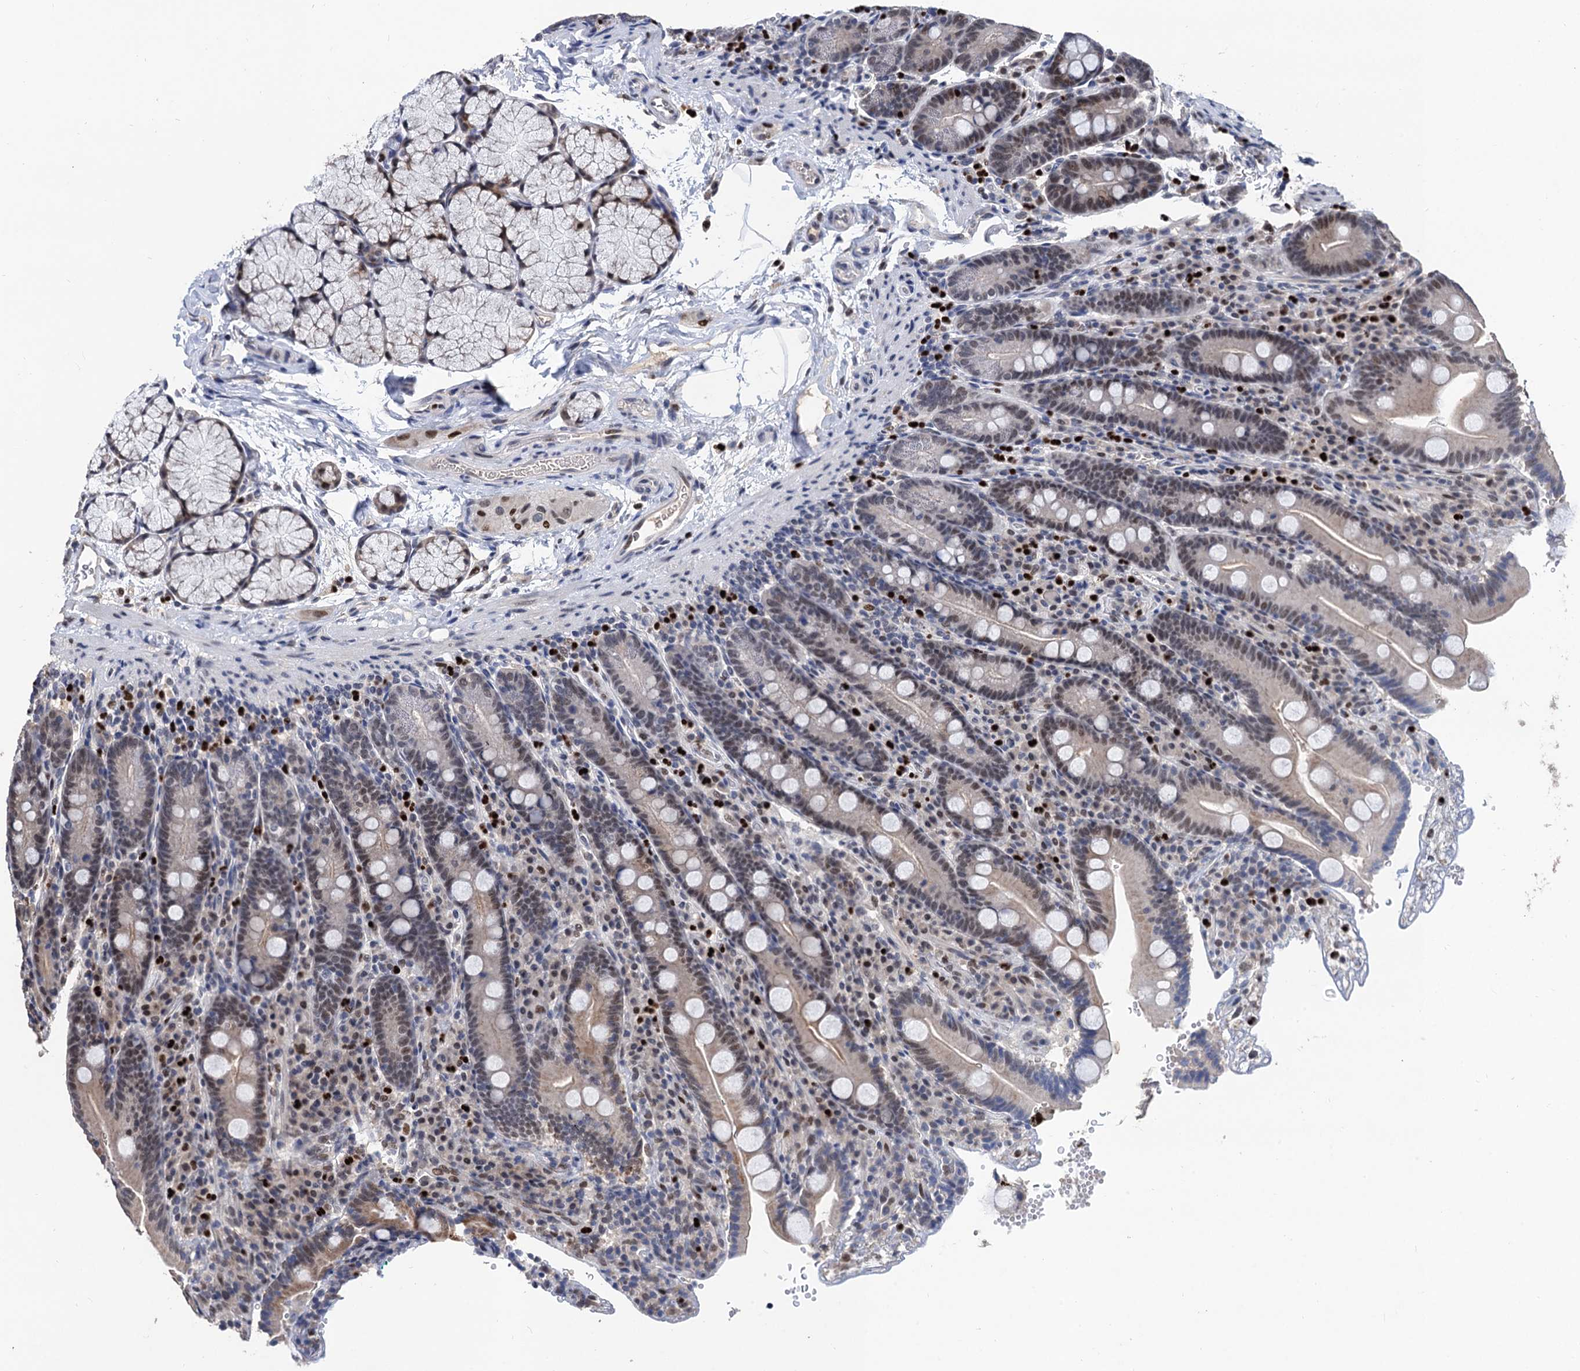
{"staining": {"intensity": "moderate", "quantity": "25%-75%", "location": "nuclear"}, "tissue": "duodenum", "cell_type": "Glandular cells", "image_type": "normal", "snomed": [{"axis": "morphology", "description": "Normal tissue, NOS"}, {"axis": "topography", "description": "Duodenum"}], "caption": "Immunohistochemistry (DAB (3,3'-diaminobenzidine)) staining of normal human duodenum displays moderate nuclear protein staining in about 25%-75% of glandular cells.", "gene": "TSEN34", "patient": {"sex": "male", "age": 35}}